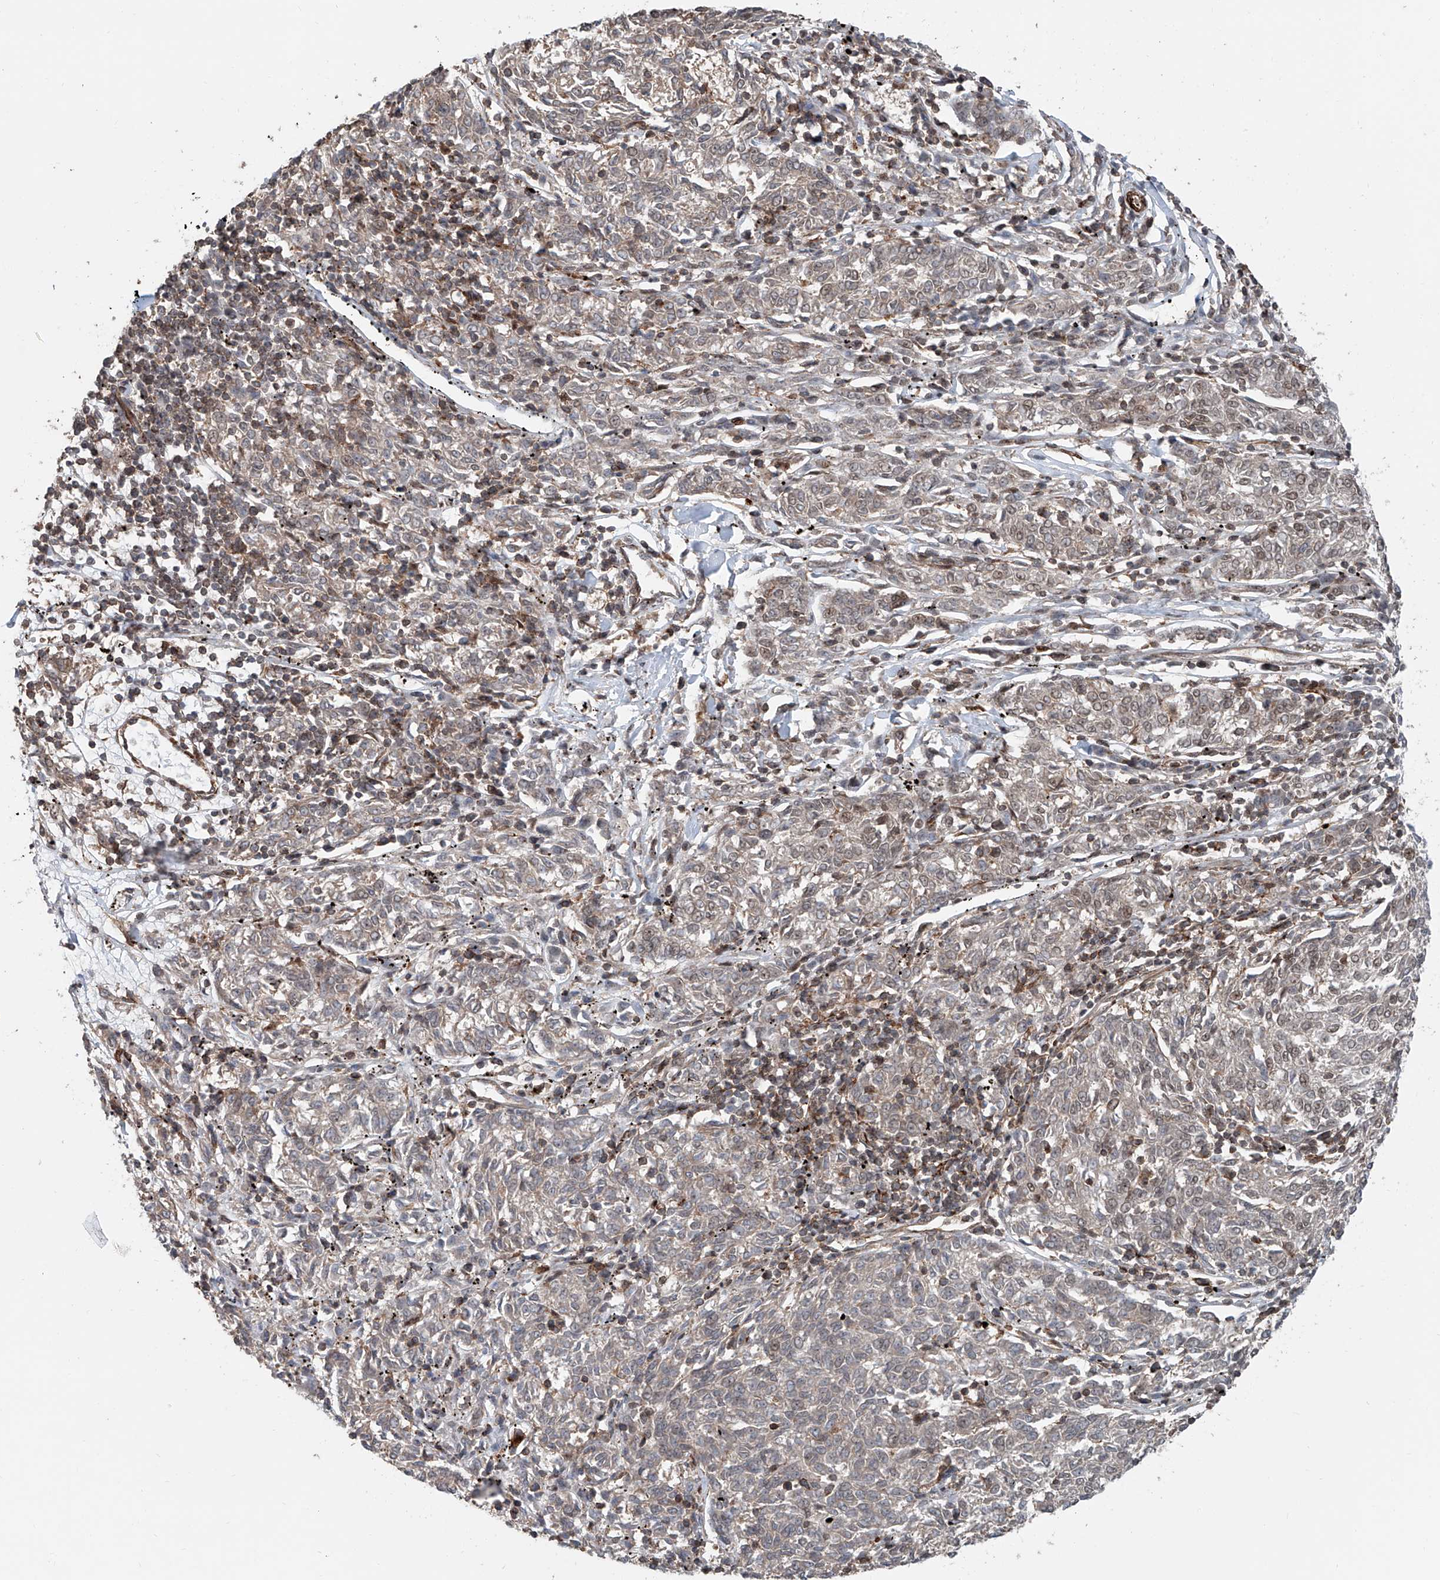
{"staining": {"intensity": "weak", "quantity": "<25%", "location": "nuclear"}, "tissue": "melanoma", "cell_type": "Tumor cells", "image_type": "cancer", "snomed": [{"axis": "morphology", "description": "Malignant melanoma, NOS"}, {"axis": "topography", "description": "Skin"}], "caption": "This photomicrograph is of melanoma stained with immunohistochemistry (IHC) to label a protein in brown with the nuclei are counter-stained blue. There is no expression in tumor cells.", "gene": "SDE2", "patient": {"sex": "female", "age": 72}}